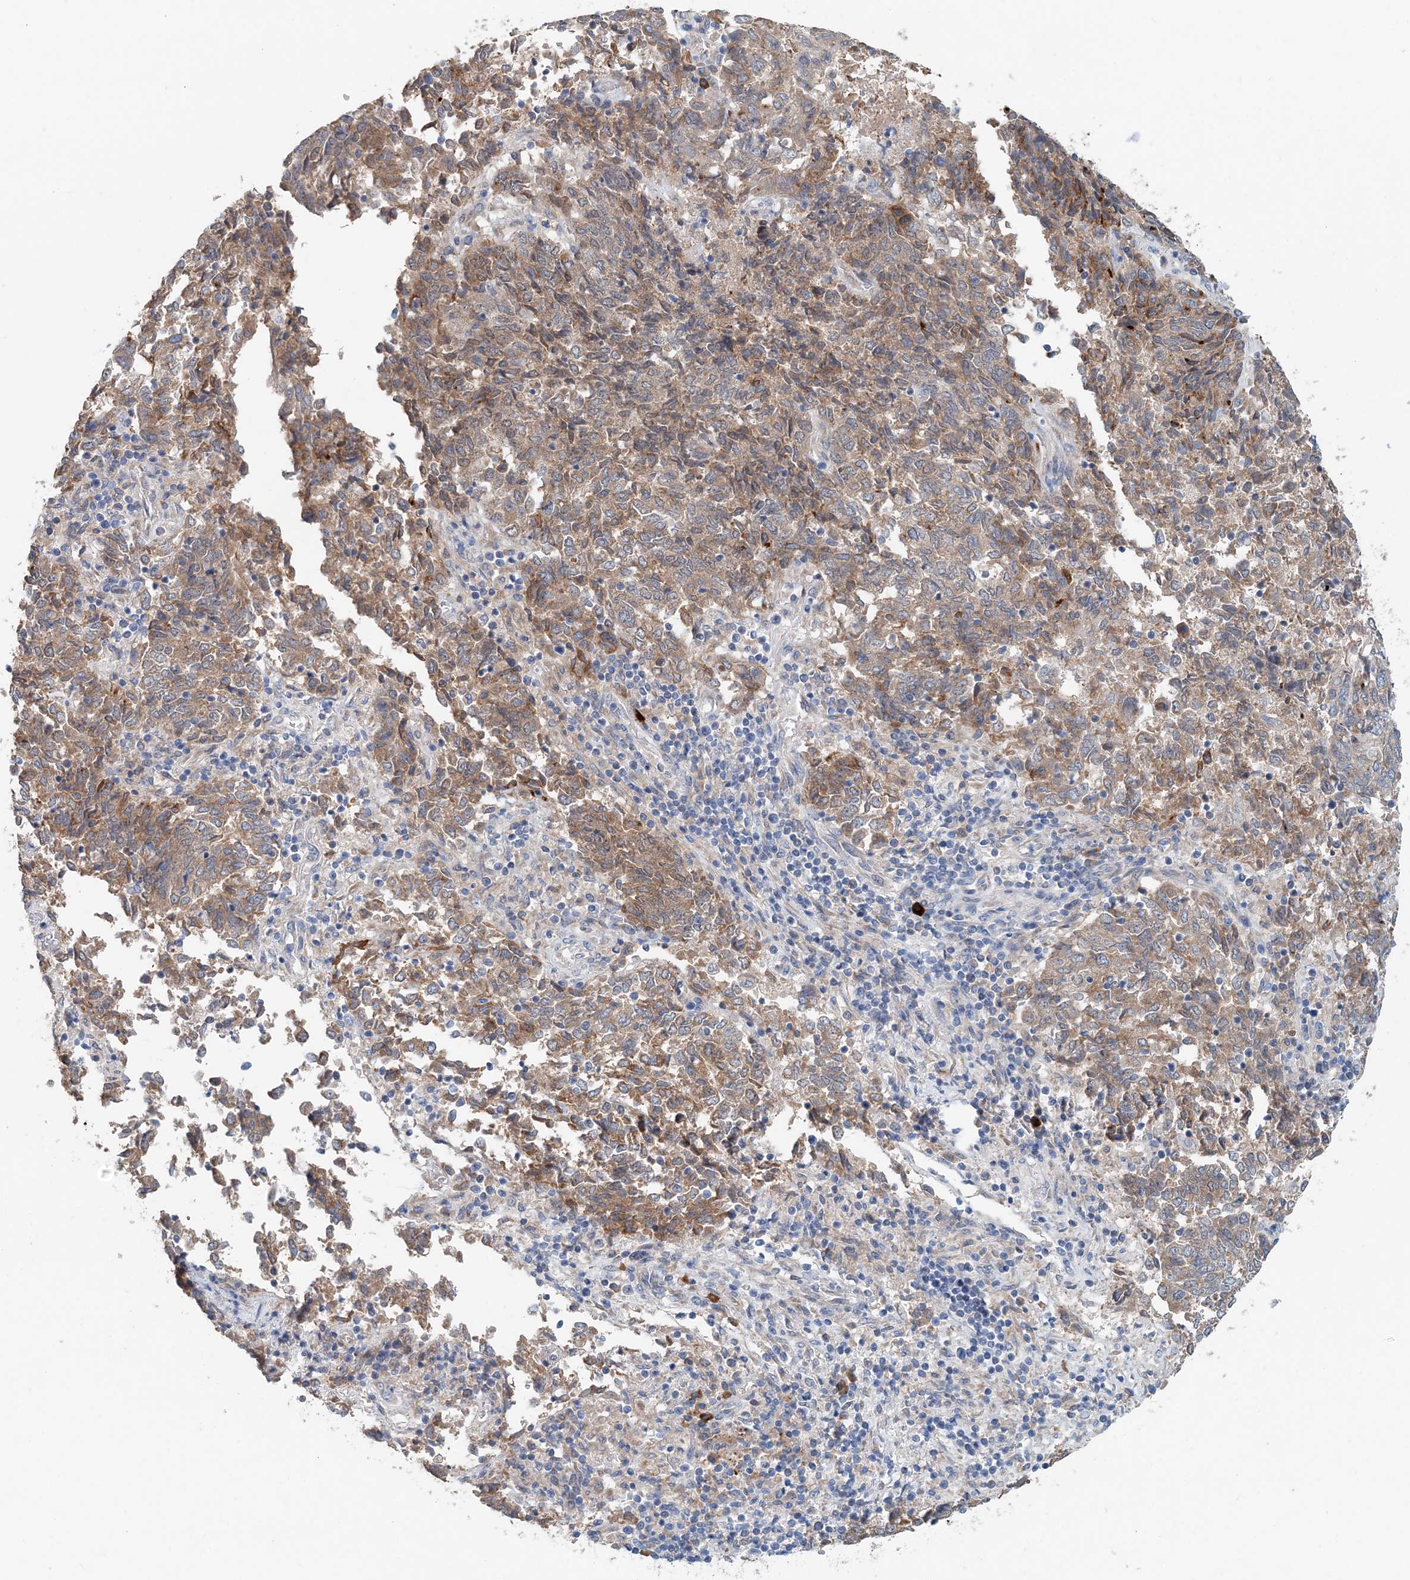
{"staining": {"intensity": "moderate", "quantity": "25%-75%", "location": "cytoplasmic/membranous"}, "tissue": "endometrial cancer", "cell_type": "Tumor cells", "image_type": "cancer", "snomed": [{"axis": "morphology", "description": "Adenocarcinoma, NOS"}, {"axis": "topography", "description": "Endometrium"}], "caption": "Immunohistochemical staining of human adenocarcinoma (endometrial) displays medium levels of moderate cytoplasmic/membranous protein expression in about 25%-75% of tumor cells.", "gene": "PFN2", "patient": {"sex": "female", "age": 80}}